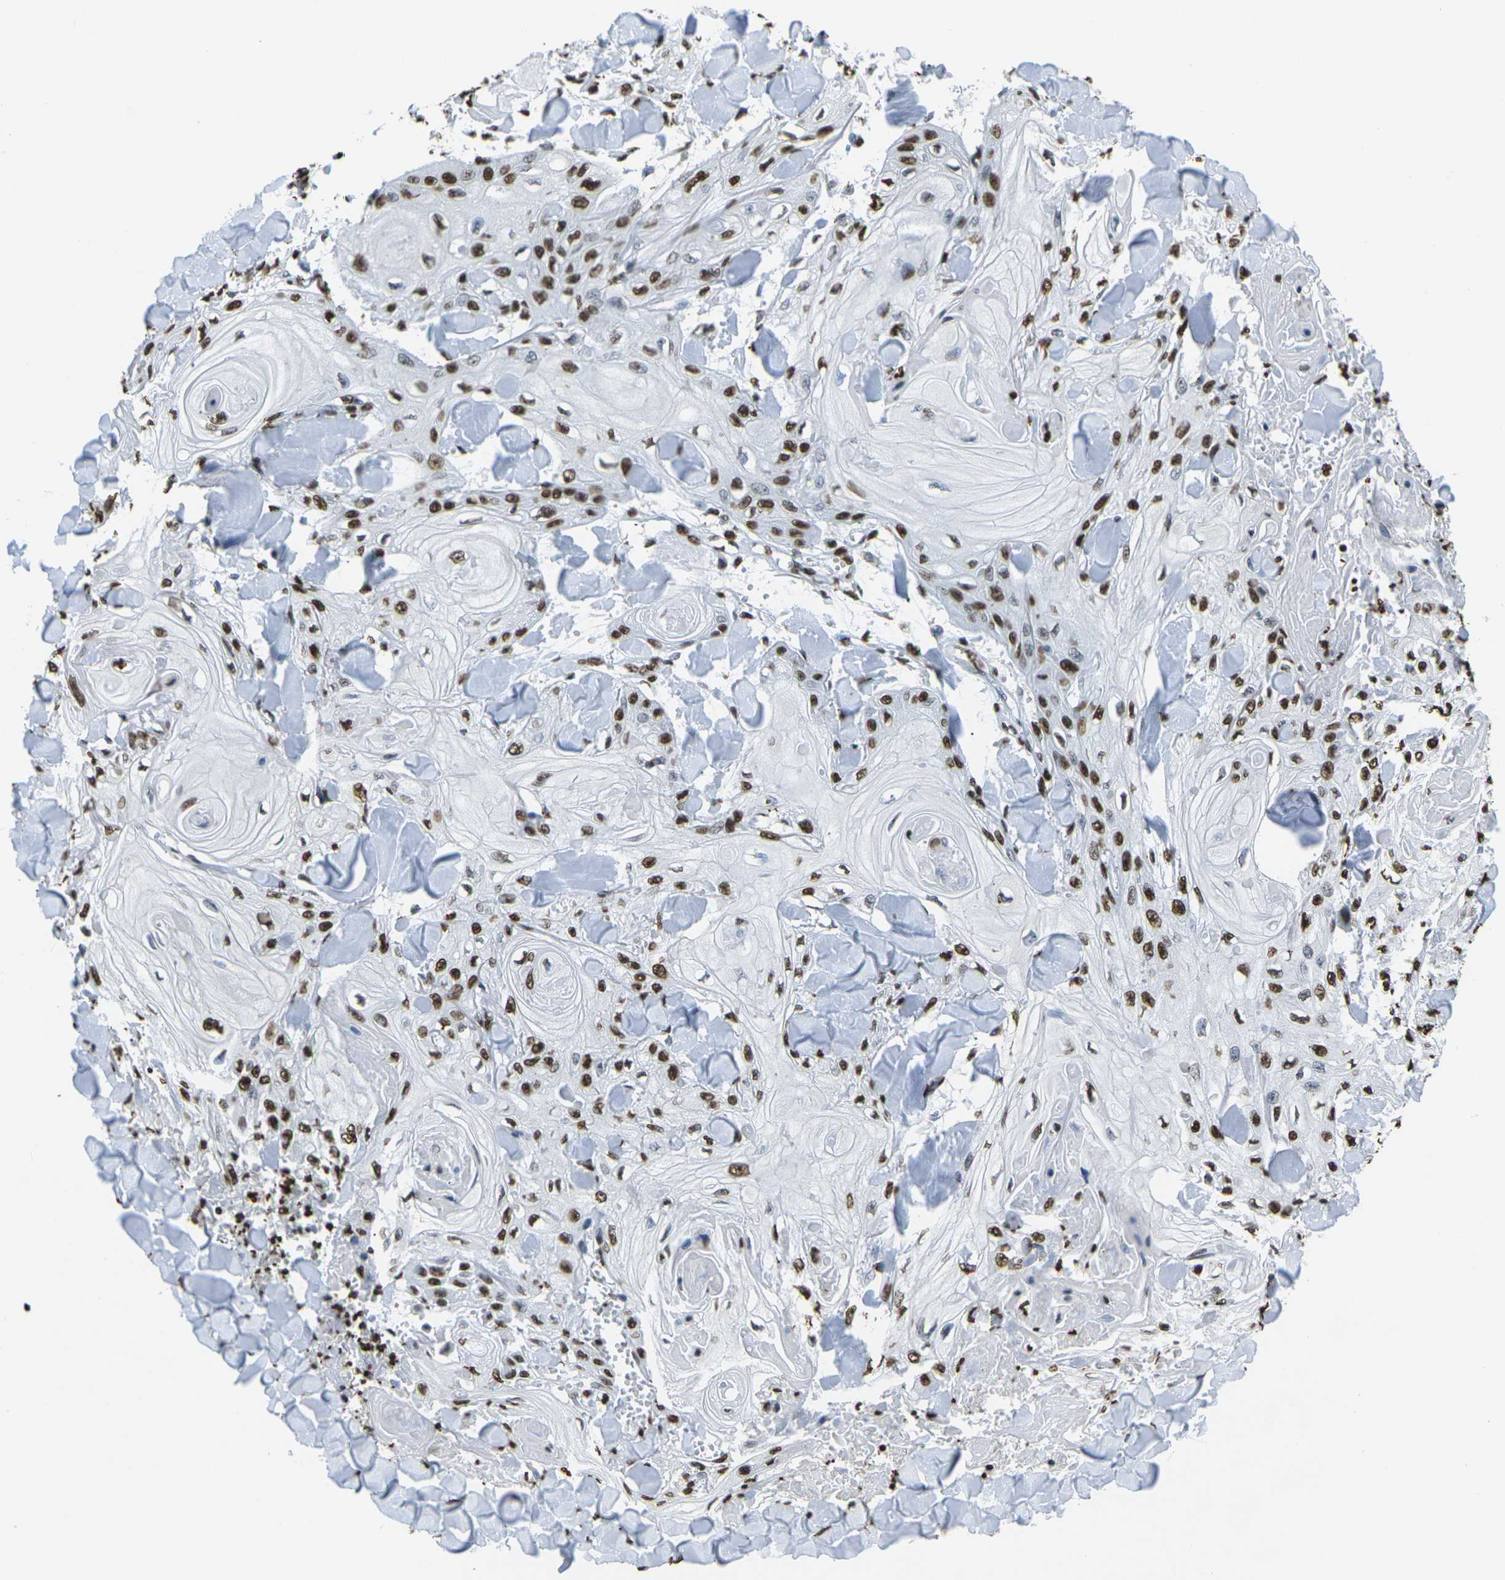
{"staining": {"intensity": "strong", "quantity": ">75%", "location": "nuclear"}, "tissue": "skin cancer", "cell_type": "Tumor cells", "image_type": "cancer", "snomed": [{"axis": "morphology", "description": "Squamous cell carcinoma, NOS"}, {"axis": "topography", "description": "Skin"}], "caption": "This photomicrograph demonstrates squamous cell carcinoma (skin) stained with immunohistochemistry to label a protein in brown. The nuclear of tumor cells show strong positivity for the protein. Nuclei are counter-stained blue.", "gene": "DRAXIN", "patient": {"sex": "male", "age": 74}}